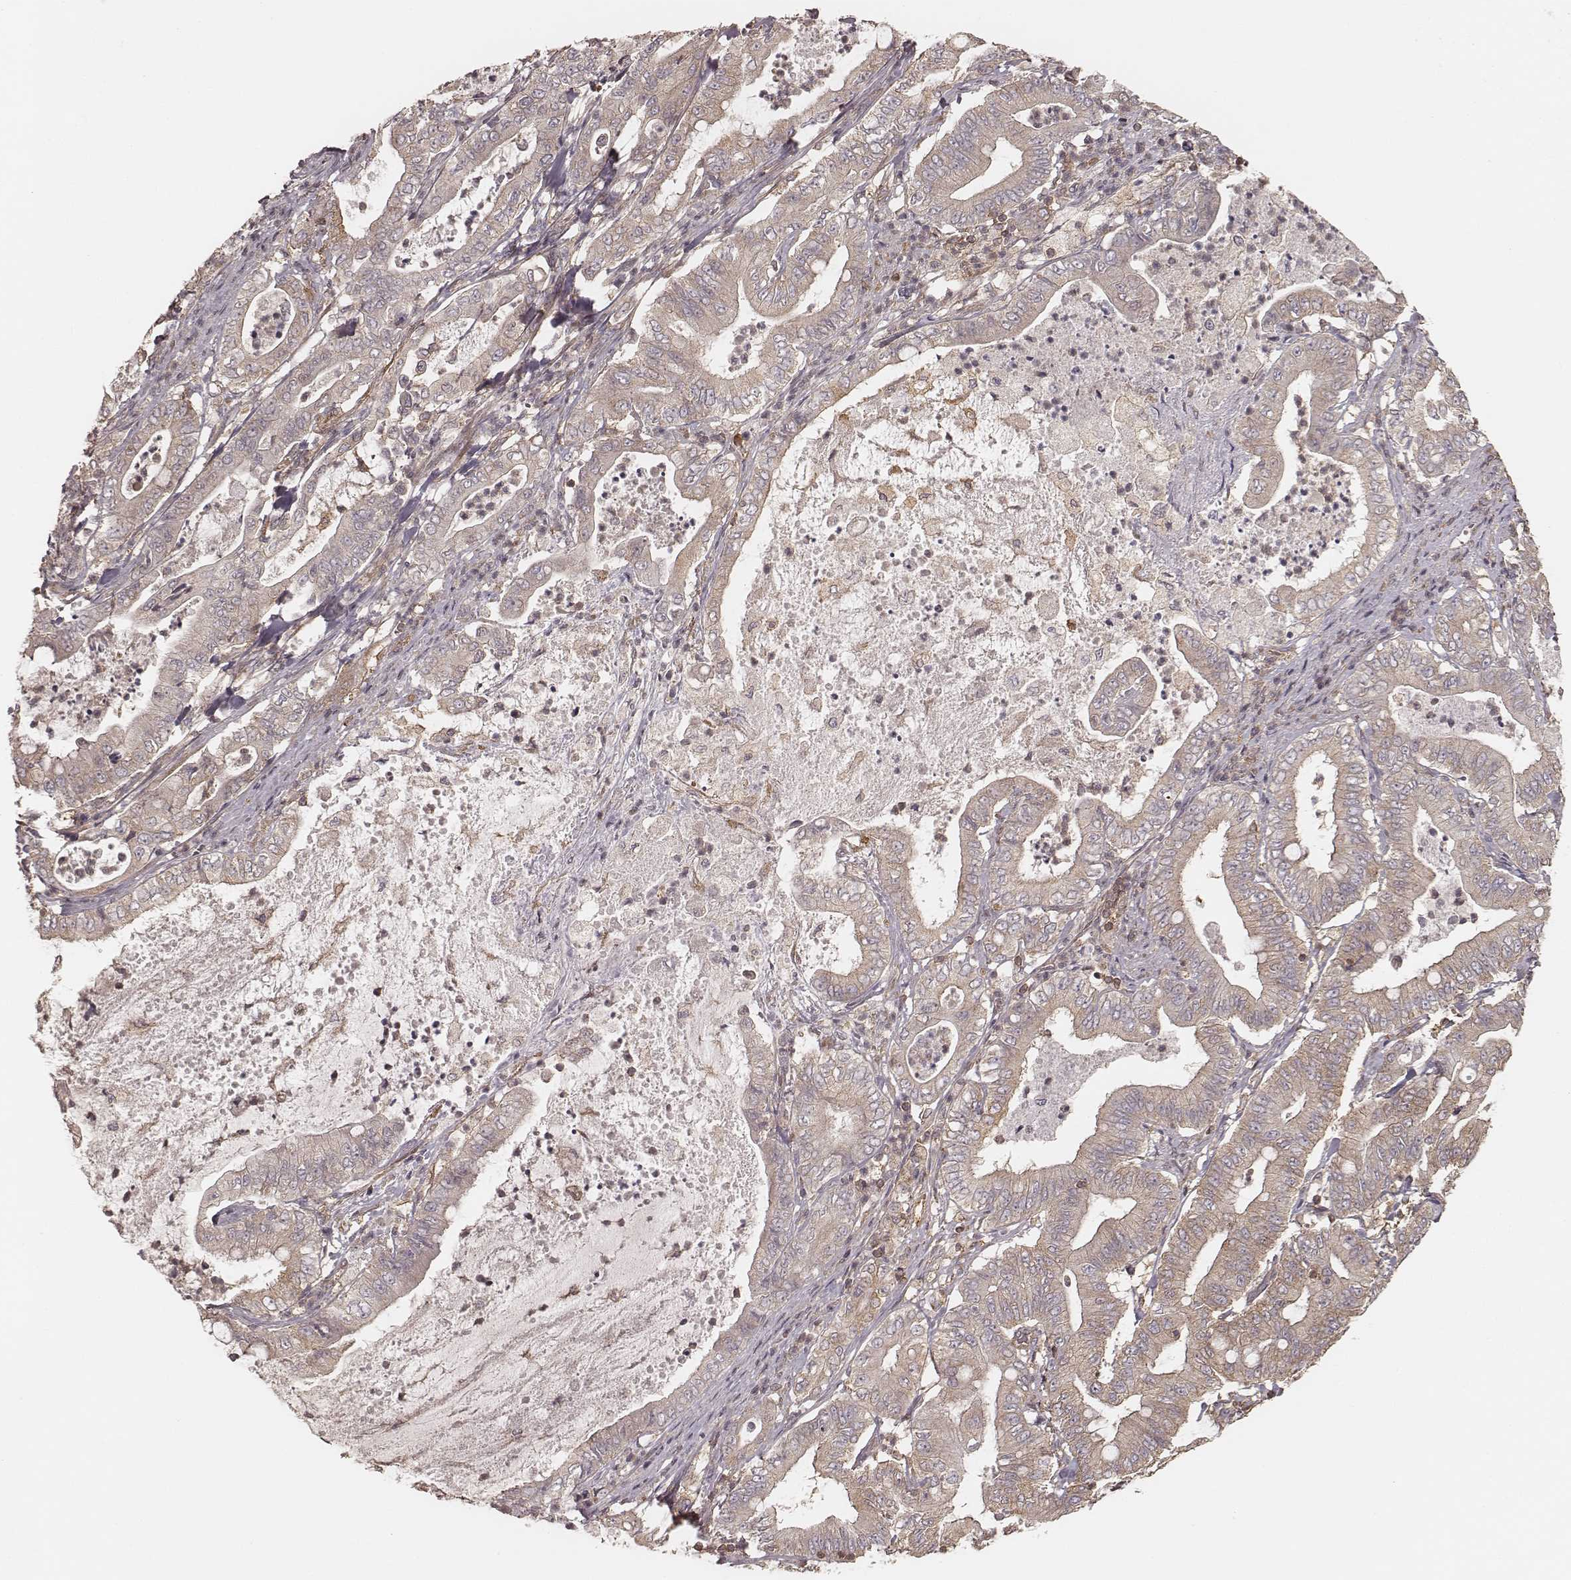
{"staining": {"intensity": "moderate", "quantity": "<25%", "location": "cytoplasmic/membranous"}, "tissue": "pancreatic cancer", "cell_type": "Tumor cells", "image_type": "cancer", "snomed": [{"axis": "morphology", "description": "Adenocarcinoma, NOS"}, {"axis": "topography", "description": "Pancreas"}], "caption": "This is a photomicrograph of immunohistochemistry staining of pancreatic cancer, which shows moderate expression in the cytoplasmic/membranous of tumor cells.", "gene": "CARS1", "patient": {"sex": "male", "age": 71}}